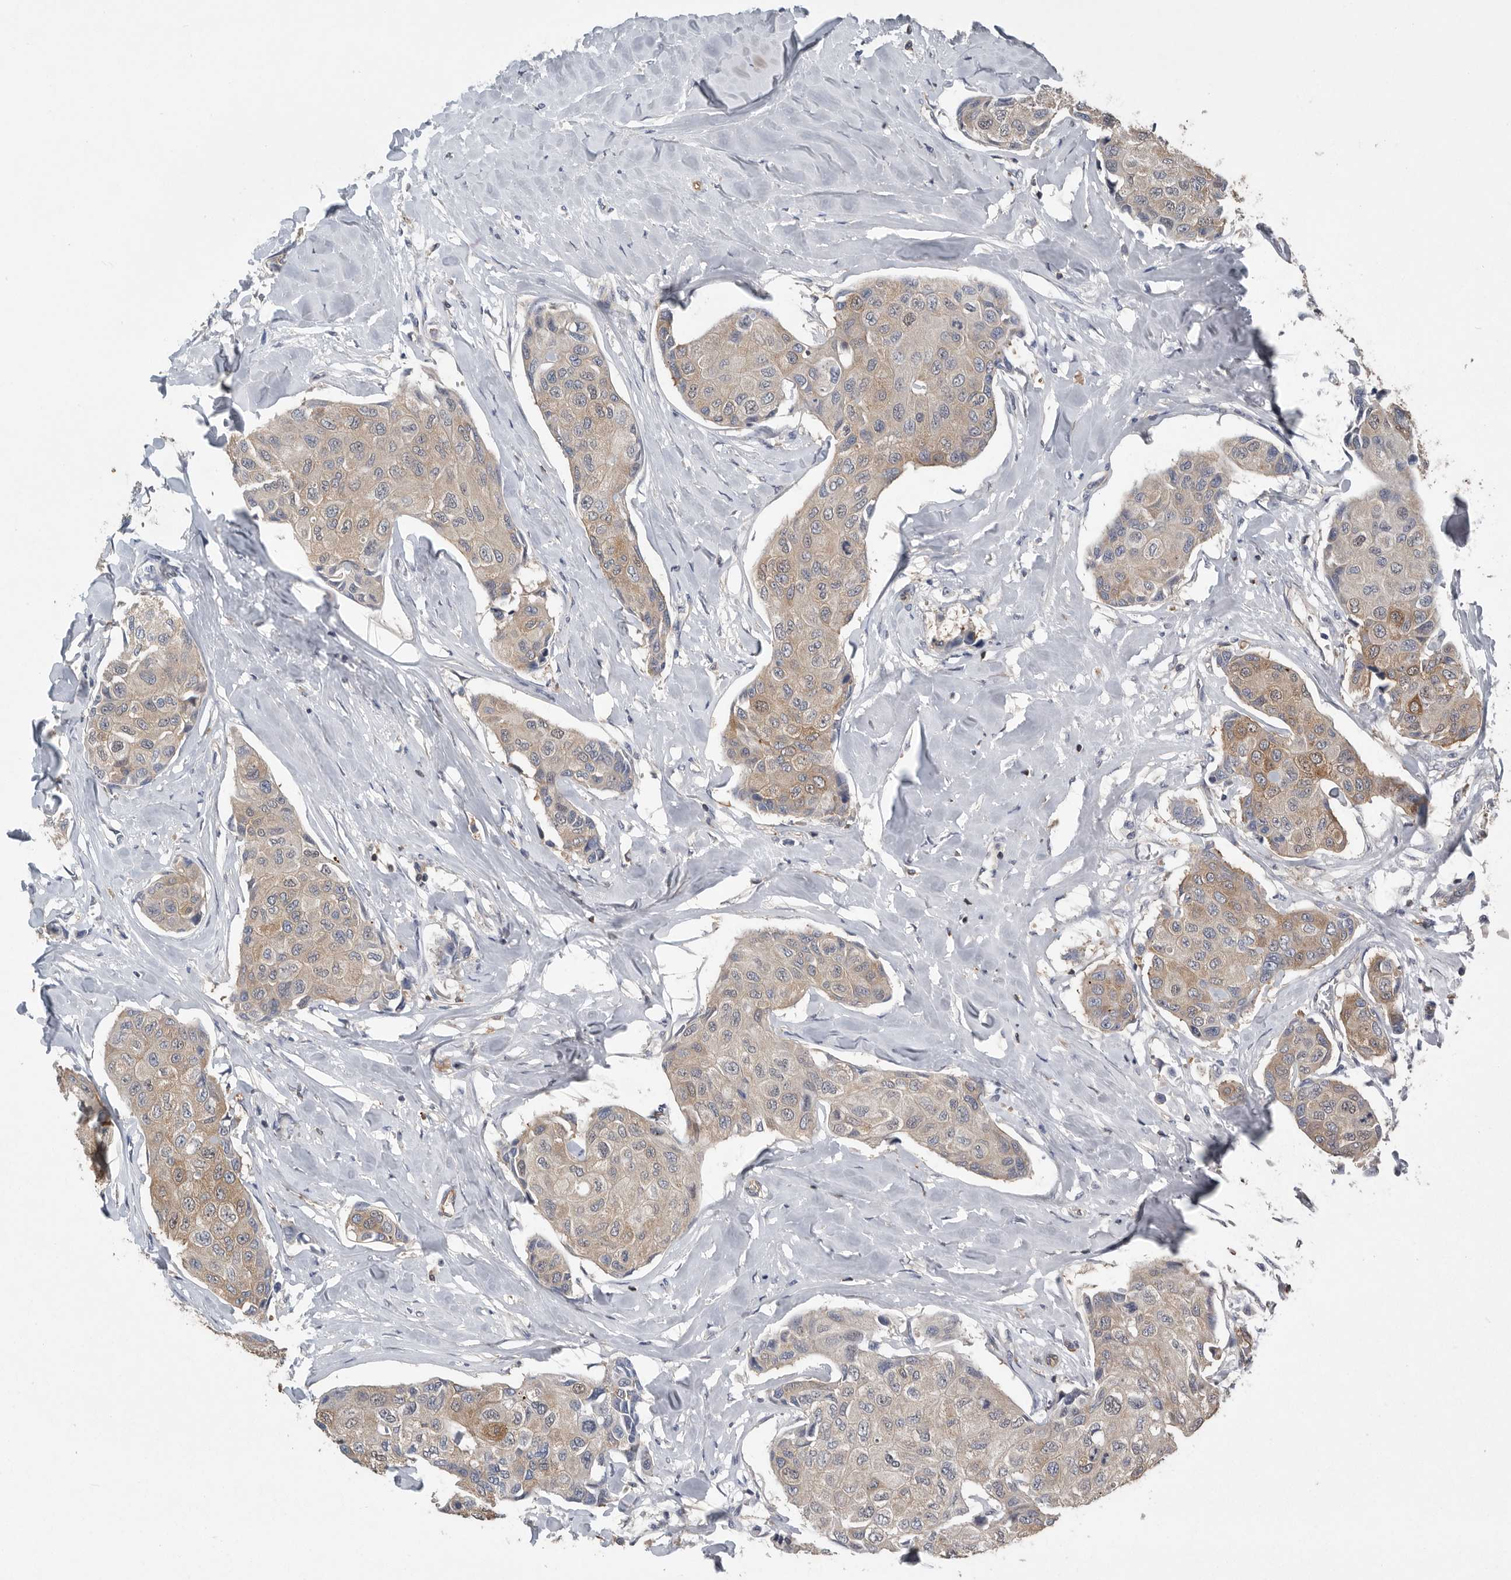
{"staining": {"intensity": "weak", "quantity": ">75%", "location": "cytoplasmic/membranous"}, "tissue": "breast cancer", "cell_type": "Tumor cells", "image_type": "cancer", "snomed": [{"axis": "morphology", "description": "Duct carcinoma"}, {"axis": "topography", "description": "Breast"}], "caption": "This is a micrograph of immunohistochemistry (IHC) staining of breast intraductal carcinoma, which shows weak staining in the cytoplasmic/membranous of tumor cells.", "gene": "PDCD4", "patient": {"sex": "female", "age": 80}}